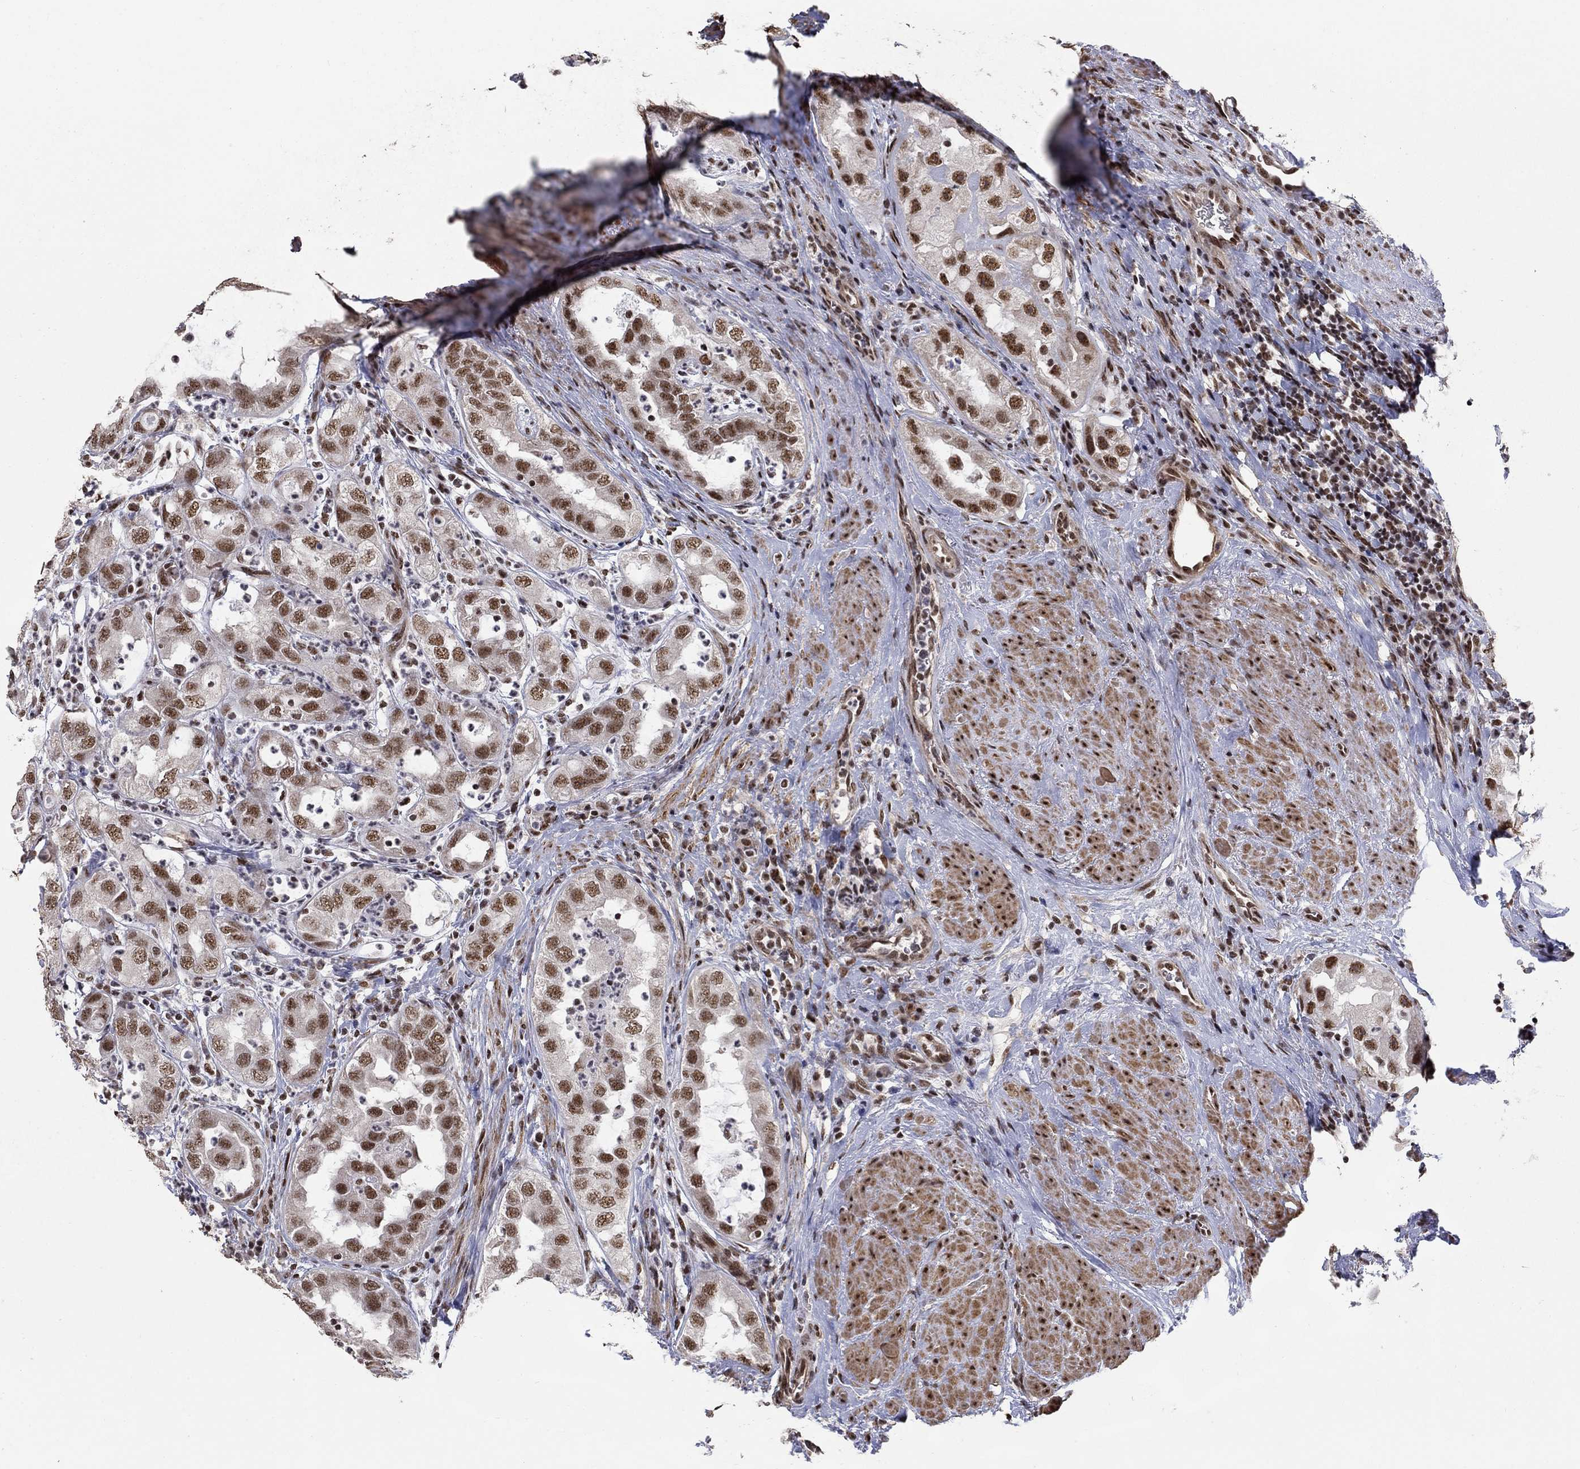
{"staining": {"intensity": "strong", "quantity": "25%-75%", "location": "nuclear"}, "tissue": "urothelial cancer", "cell_type": "Tumor cells", "image_type": "cancer", "snomed": [{"axis": "morphology", "description": "Urothelial carcinoma, High grade"}, {"axis": "topography", "description": "Urinary bladder"}], "caption": "A histopathology image of urothelial carcinoma (high-grade) stained for a protein displays strong nuclear brown staining in tumor cells.", "gene": "PNISR", "patient": {"sex": "female", "age": 41}}